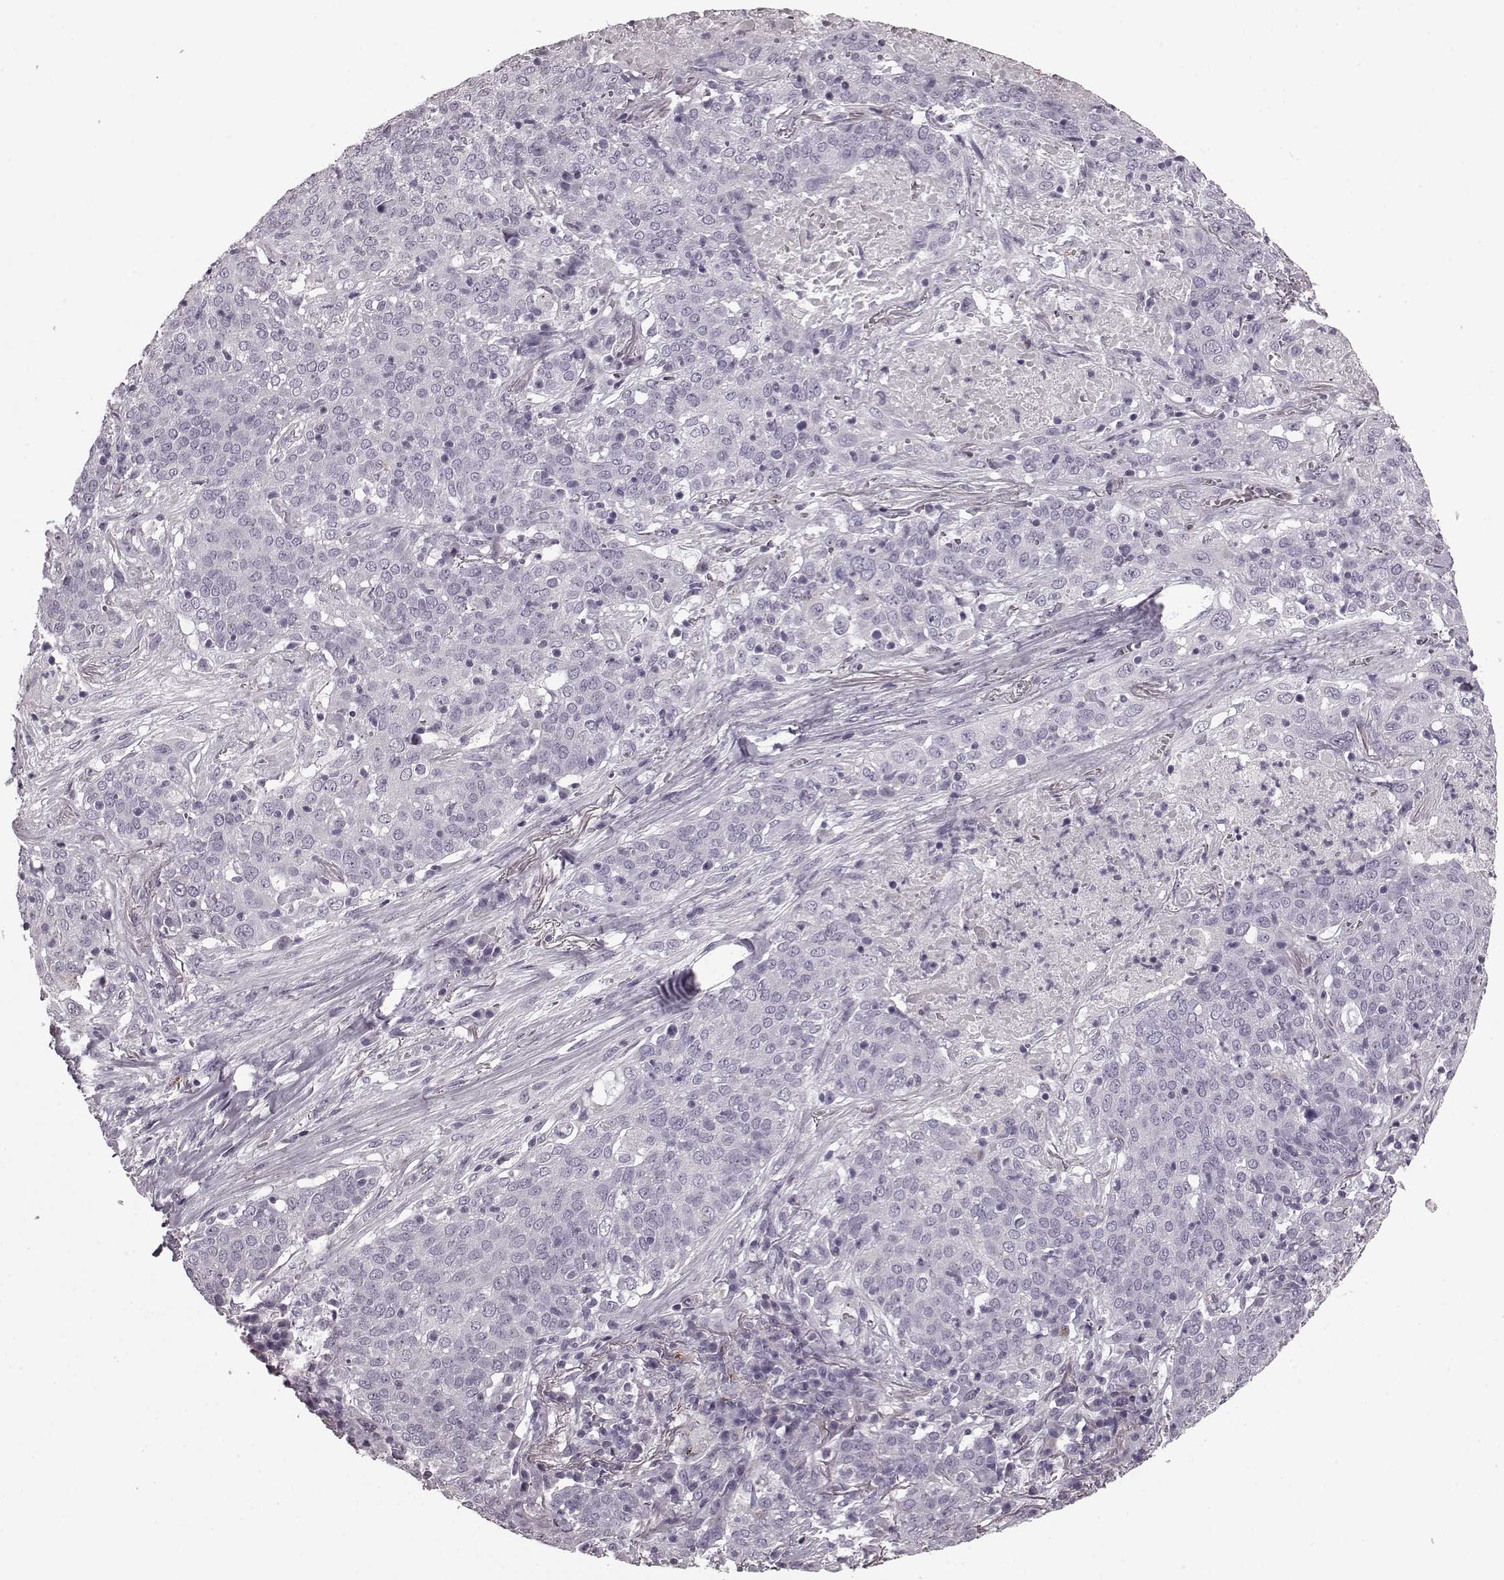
{"staining": {"intensity": "negative", "quantity": "none", "location": "none"}, "tissue": "lung cancer", "cell_type": "Tumor cells", "image_type": "cancer", "snomed": [{"axis": "morphology", "description": "Squamous cell carcinoma, NOS"}, {"axis": "topography", "description": "Lung"}], "caption": "Squamous cell carcinoma (lung) was stained to show a protein in brown. There is no significant expression in tumor cells. (Brightfield microscopy of DAB (3,3'-diaminobenzidine) immunohistochemistry at high magnification).", "gene": "CST7", "patient": {"sex": "male", "age": 82}}